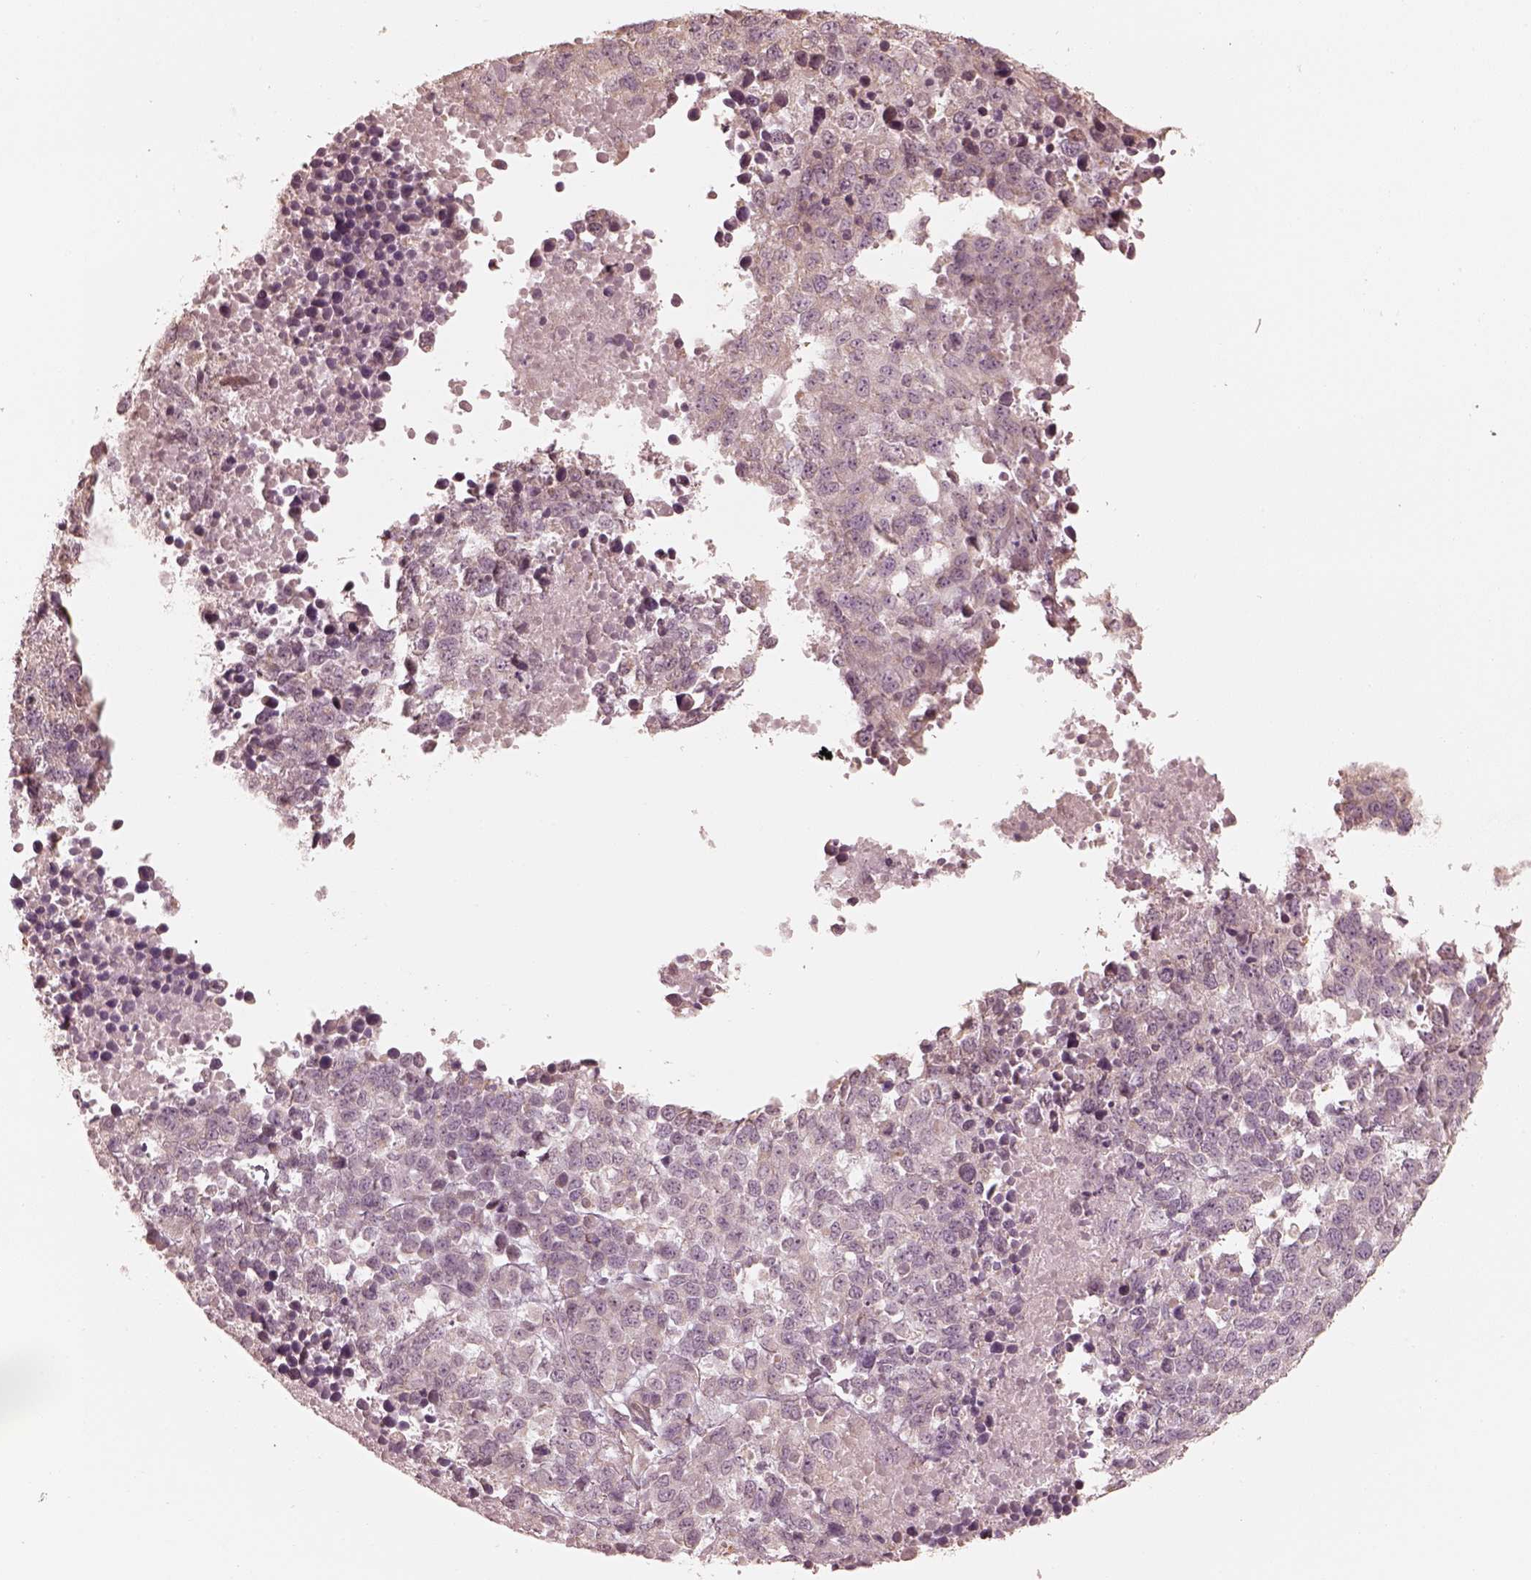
{"staining": {"intensity": "negative", "quantity": "none", "location": "none"}, "tissue": "melanoma", "cell_type": "Tumor cells", "image_type": "cancer", "snomed": [{"axis": "morphology", "description": "Malignant melanoma, Metastatic site"}, {"axis": "topography", "description": "Skin"}], "caption": "This is a histopathology image of IHC staining of melanoma, which shows no staining in tumor cells.", "gene": "KIF5C", "patient": {"sex": "male", "age": 84}}